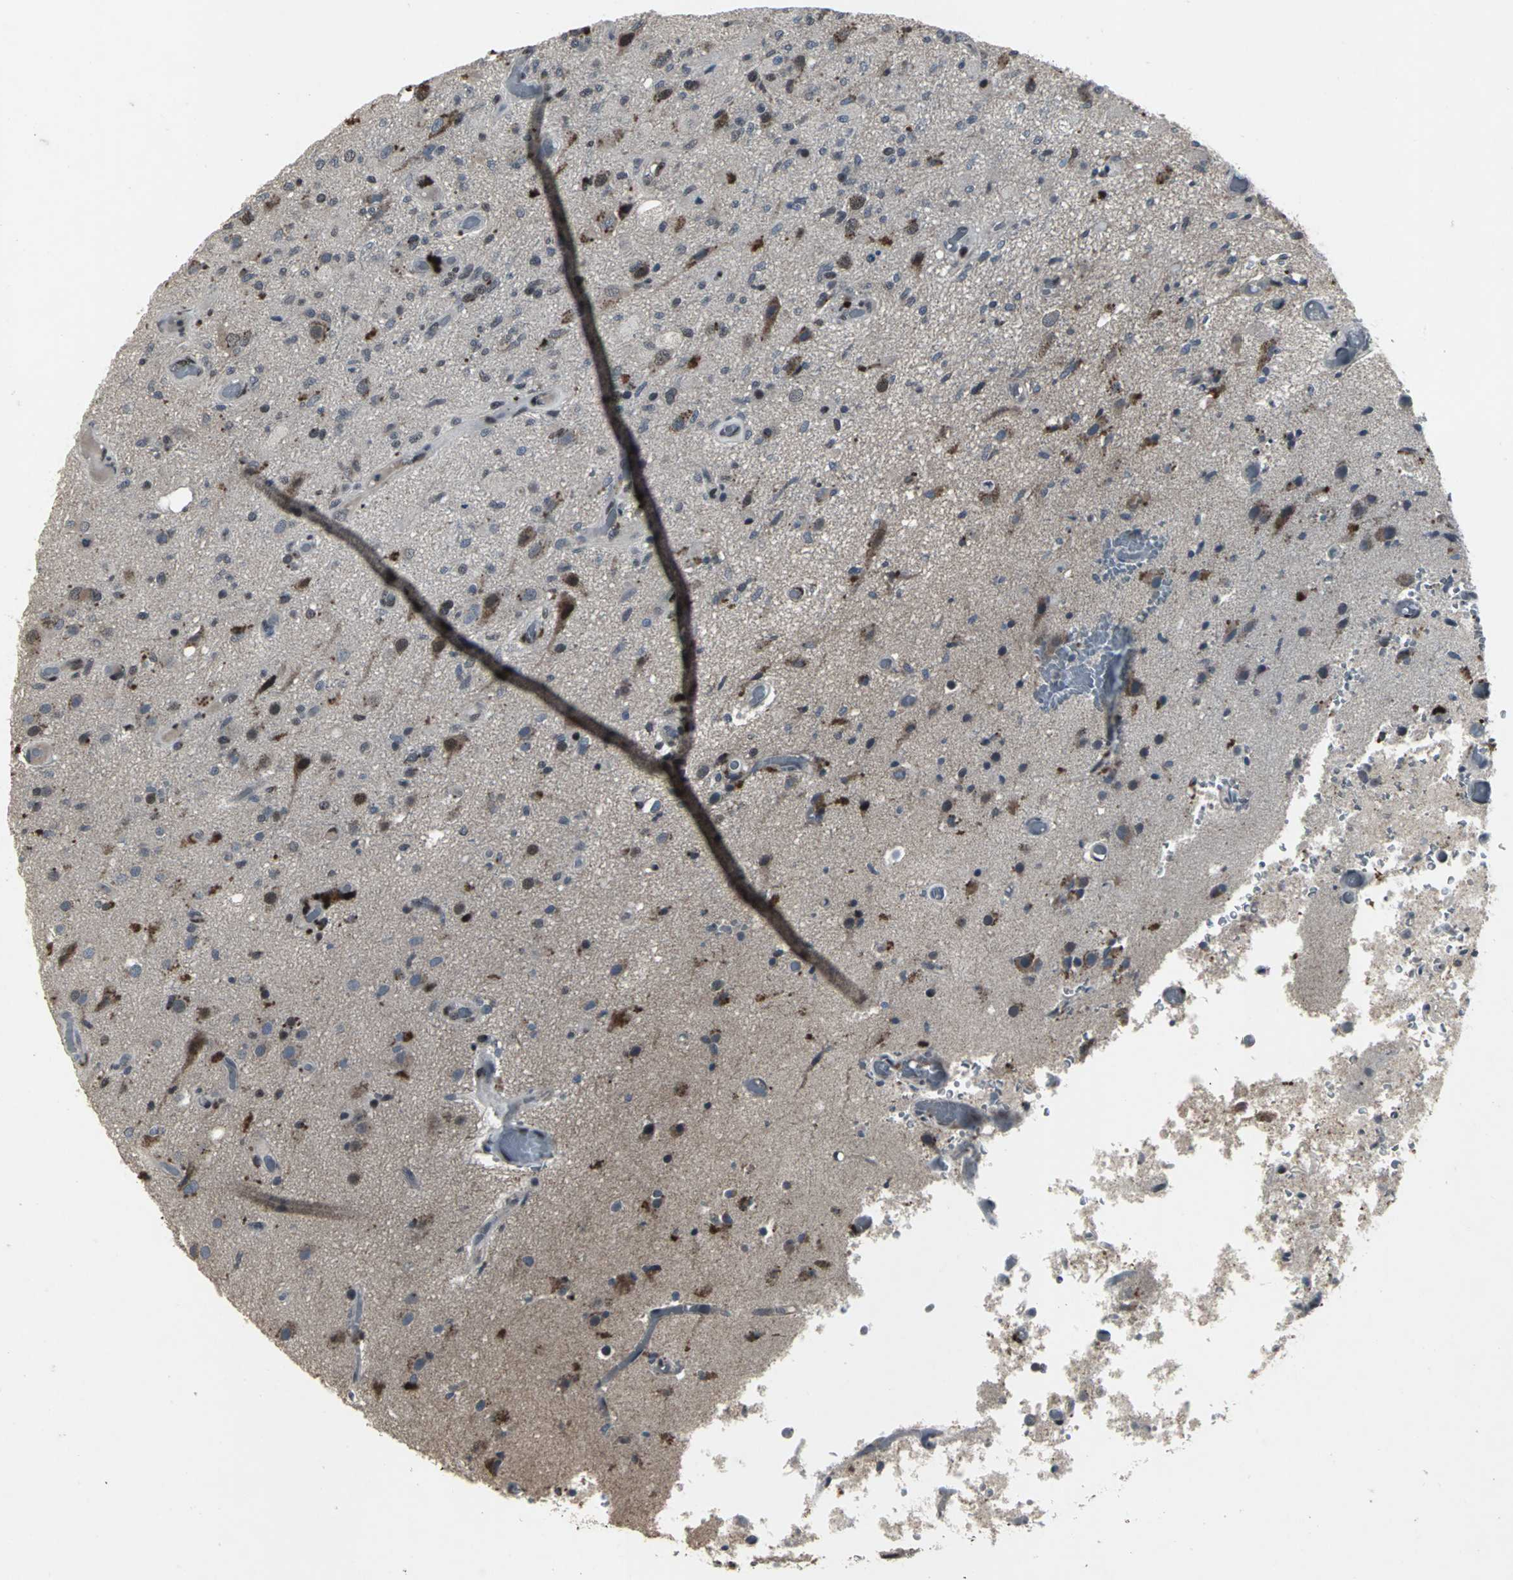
{"staining": {"intensity": "moderate", "quantity": "25%-75%", "location": "cytoplasmic/membranous,nuclear"}, "tissue": "glioma", "cell_type": "Tumor cells", "image_type": "cancer", "snomed": [{"axis": "morphology", "description": "Normal tissue, NOS"}, {"axis": "morphology", "description": "Glioma, malignant, High grade"}, {"axis": "topography", "description": "Cerebral cortex"}], "caption": "Moderate cytoplasmic/membranous and nuclear expression is identified in approximately 25%-75% of tumor cells in glioma.", "gene": "SRF", "patient": {"sex": "male", "age": 77}}